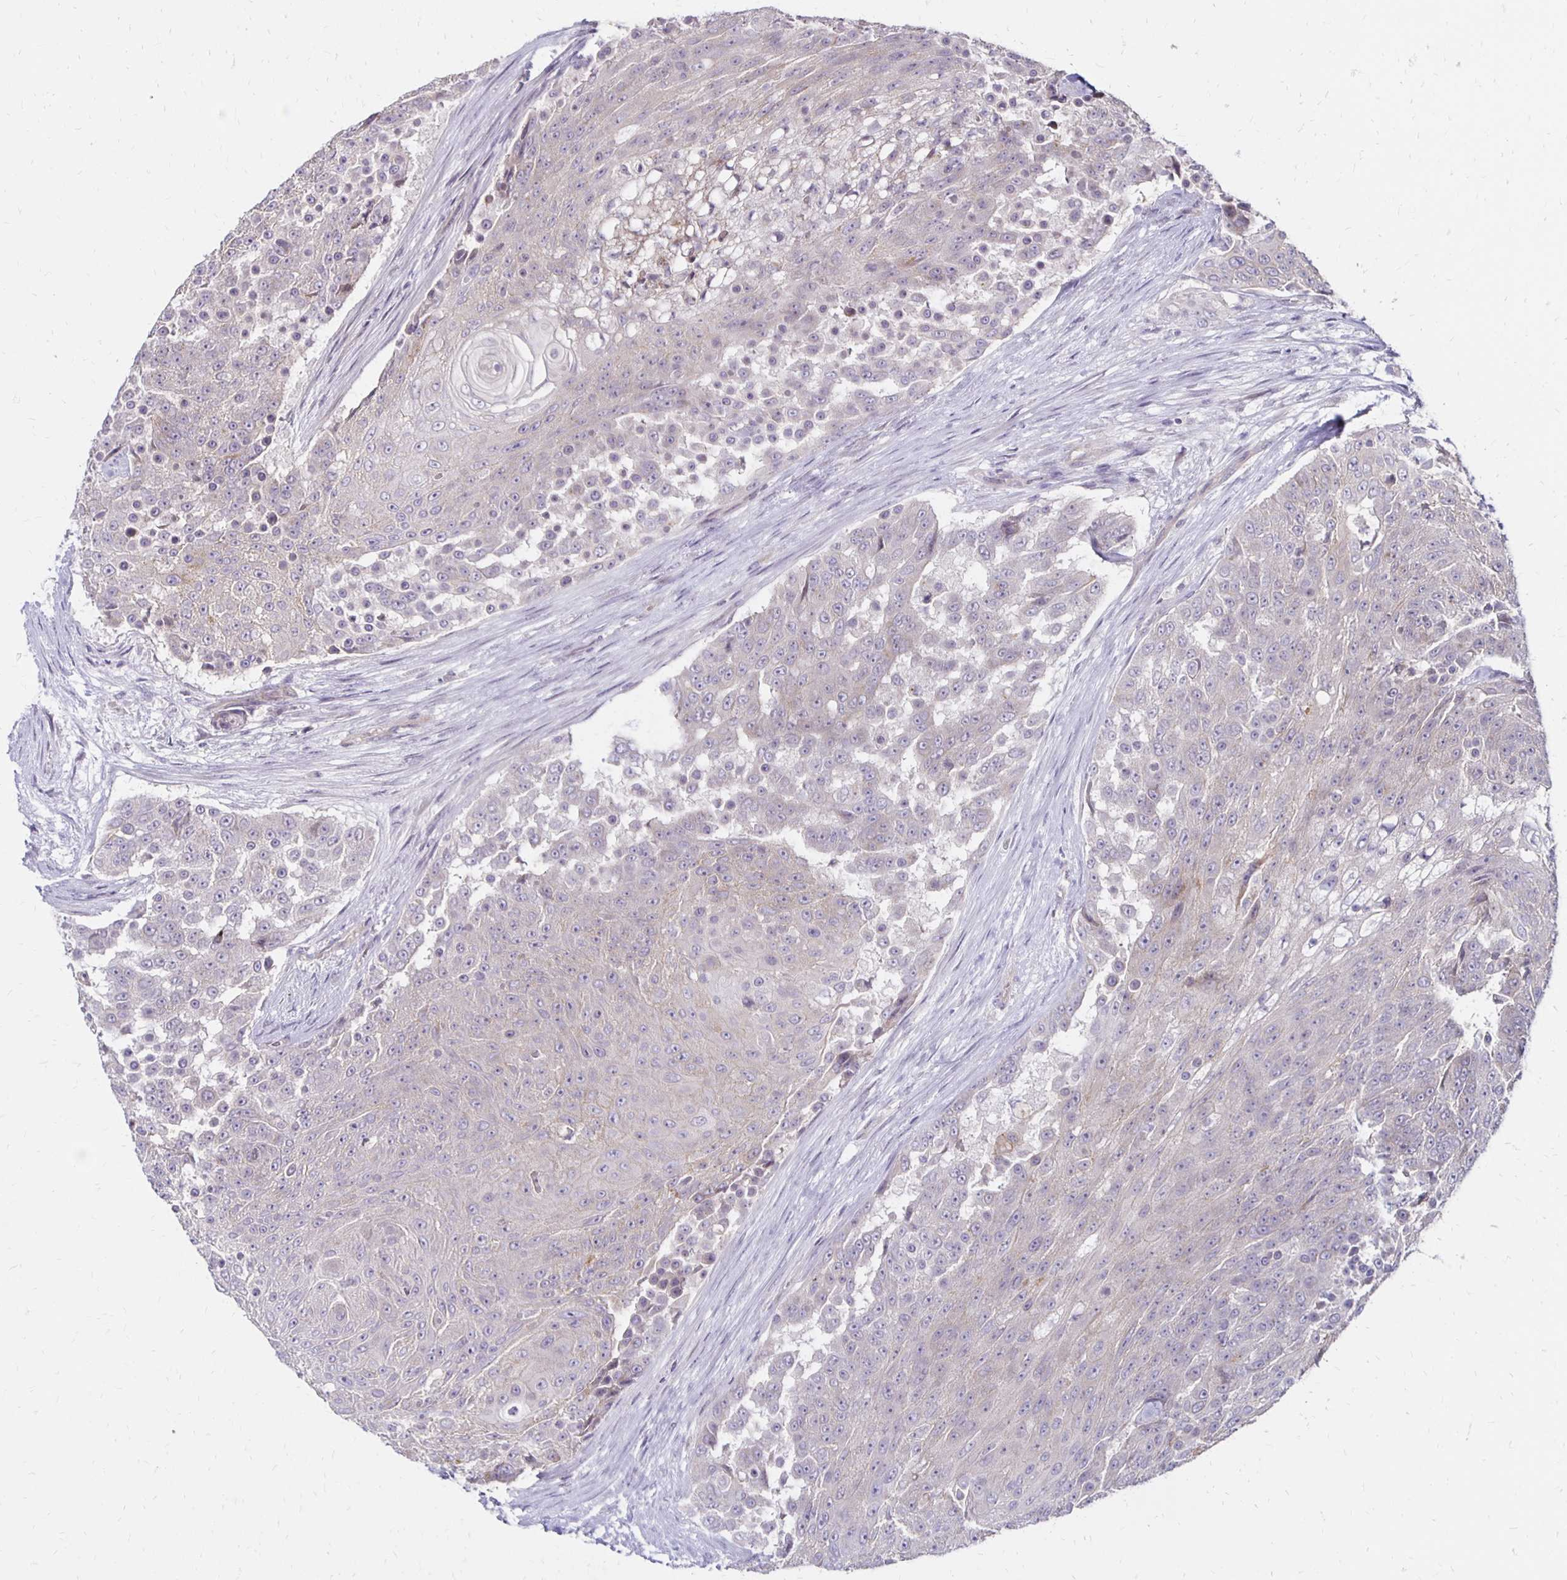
{"staining": {"intensity": "negative", "quantity": "none", "location": "none"}, "tissue": "urothelial cancer", "cell_type": "Tumor cells", "image_type": "cancer", "snomed": [{"axis": "morphology", "description": "Urothelial carcinoma, High grade"}, {"axis": "topography", "description": "Urinary bladder"}], "caption": "High magnification brightfield microscopy of high-grade urothelial carcinoma stained with DAB (brown) and counterstained with hematoxylin (blue): tumor cells show no significant positivity.", "gene": "KATNBL1", "patient": {"sex": "female", "age": 63}}